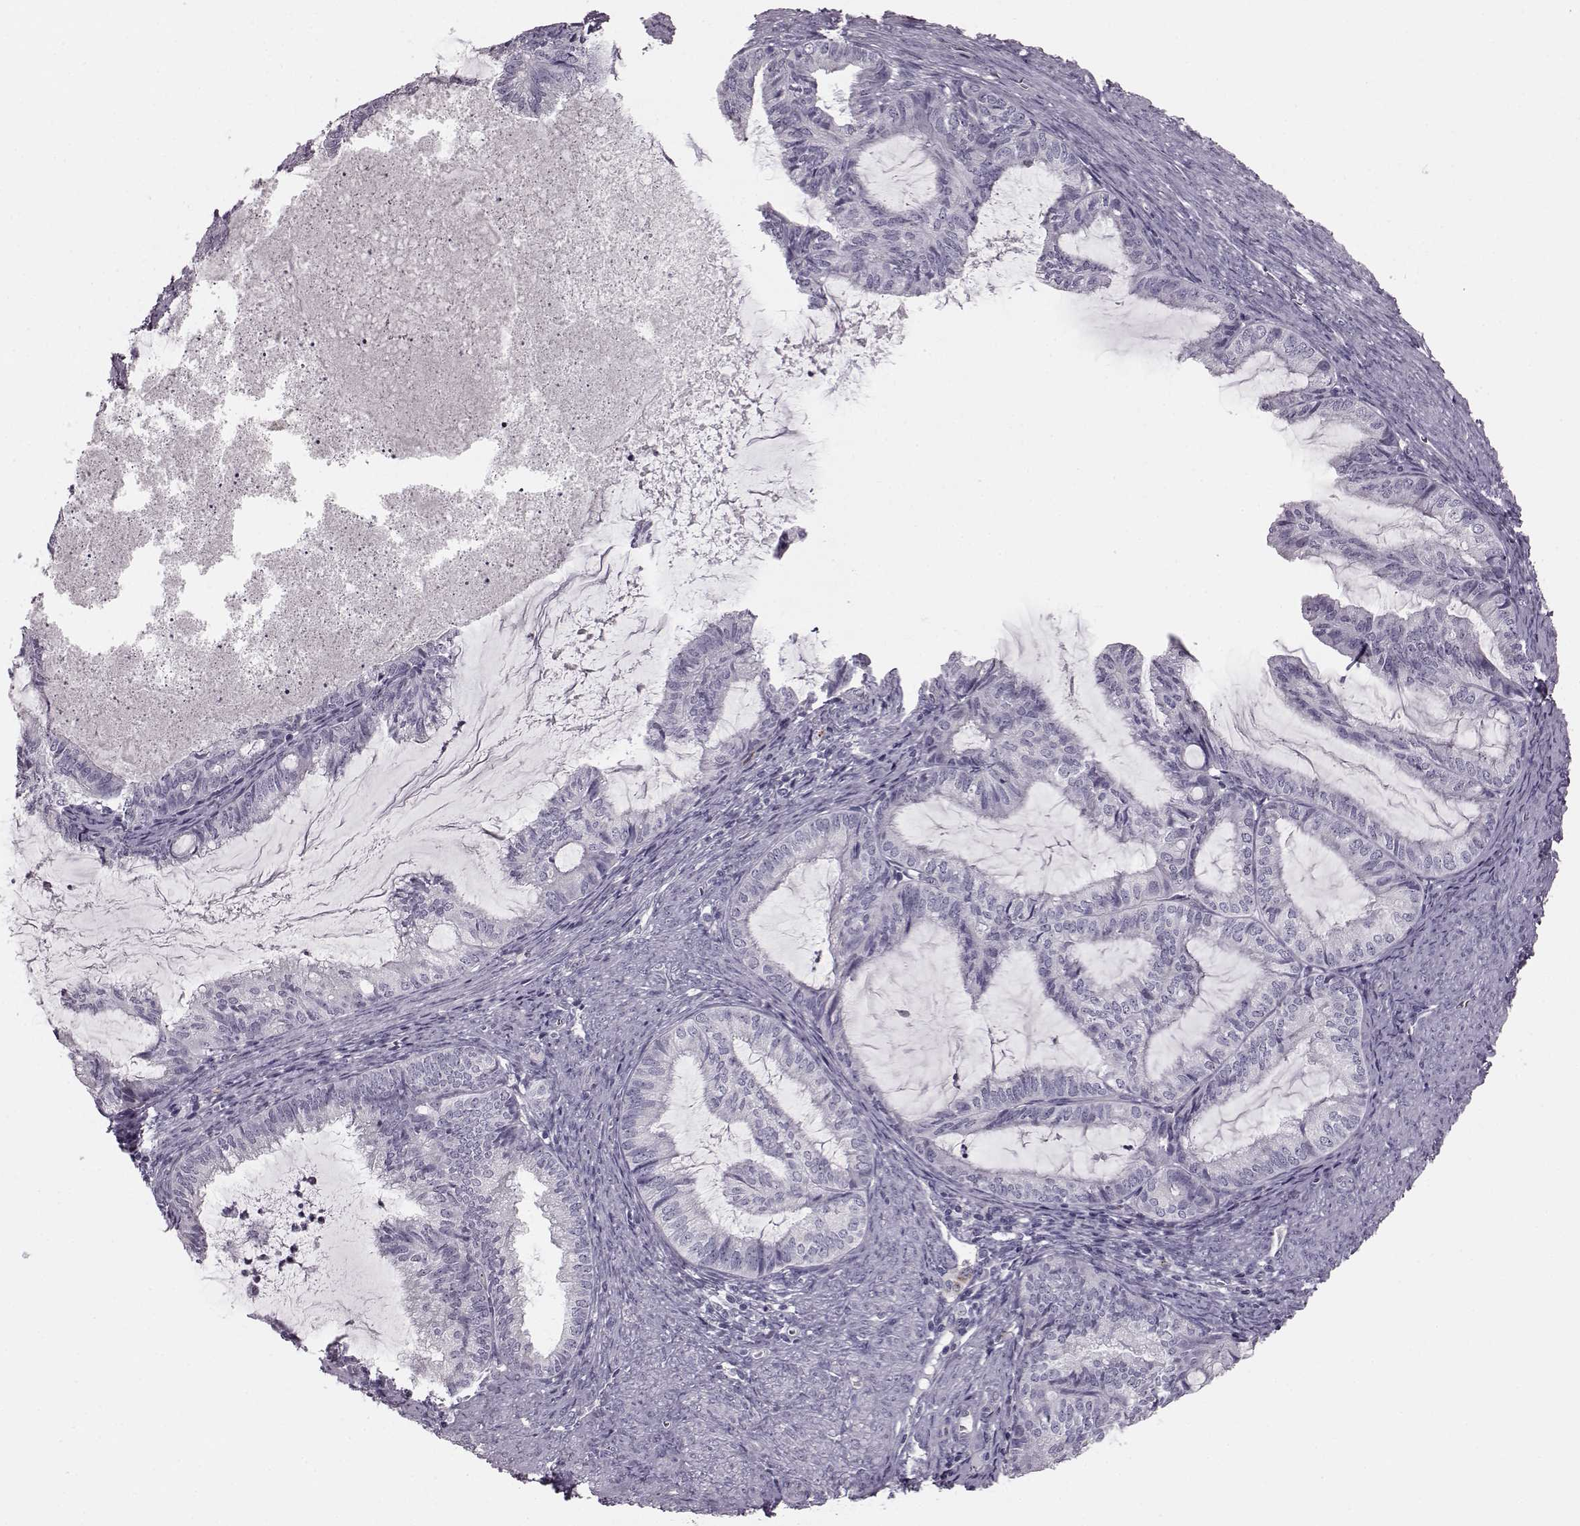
{"staining": {"intensity": "negative", "quantity": "none", "location": "none"}, "tissue": "endometrial cancer", "cell_type": "Tumor cells", "image_type": "cancer", "snomed": [{"axis": "morphology", "description": "Adenocarcinoma, NOS"}, {"axis": "topography", "description": "Endometrium"}], "caption": "Immunohistochemistry histopathology image of neoplastic tissue: adenocarcinoma (endometrial) stained with DAB (3,3'-diaminobenzidine) displays no significant protein expression in tumor cells.", "gene": "SNTG1", "patient": {"sex": "female", "age": 86}}